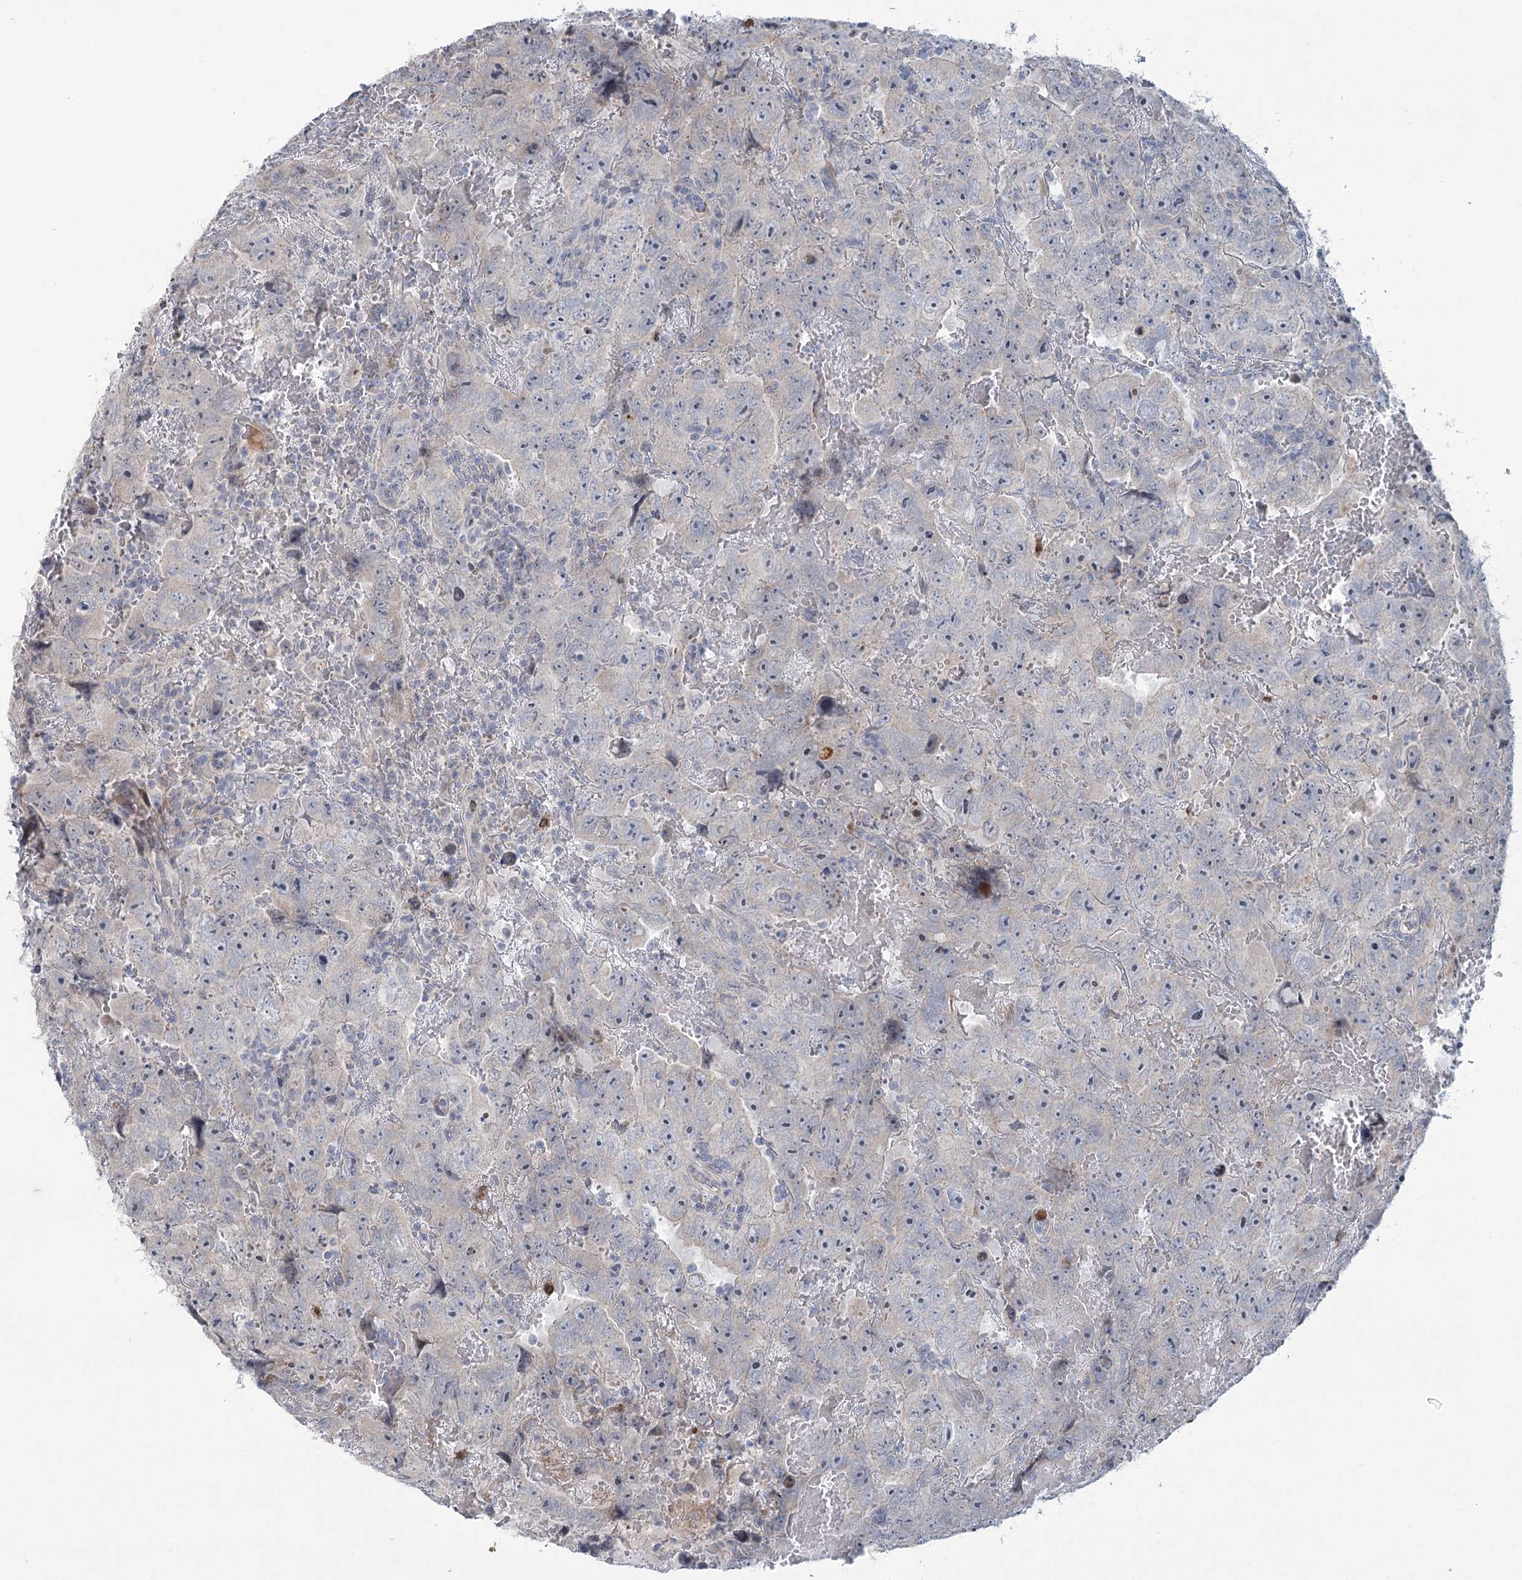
{"staining": {"intensity": "negative", "quantity": "none", "location": "none"}, "tissue": "testis cancer", "cell_type": "Tumor cells", "image_type": "cancer", "snomed": [{"axis": "morphology", "description": "Carcinoma, Embryonal, NOS"}, {"axis": "topography", "description": "Testis"}], "caption": "Immunohistochemical staining of embryonal carcinoma (testis) demonstrates no significant staining in tumor cells.", "gene": "PLA2G12A", "patient": {"sex": "male", "age": 45}}